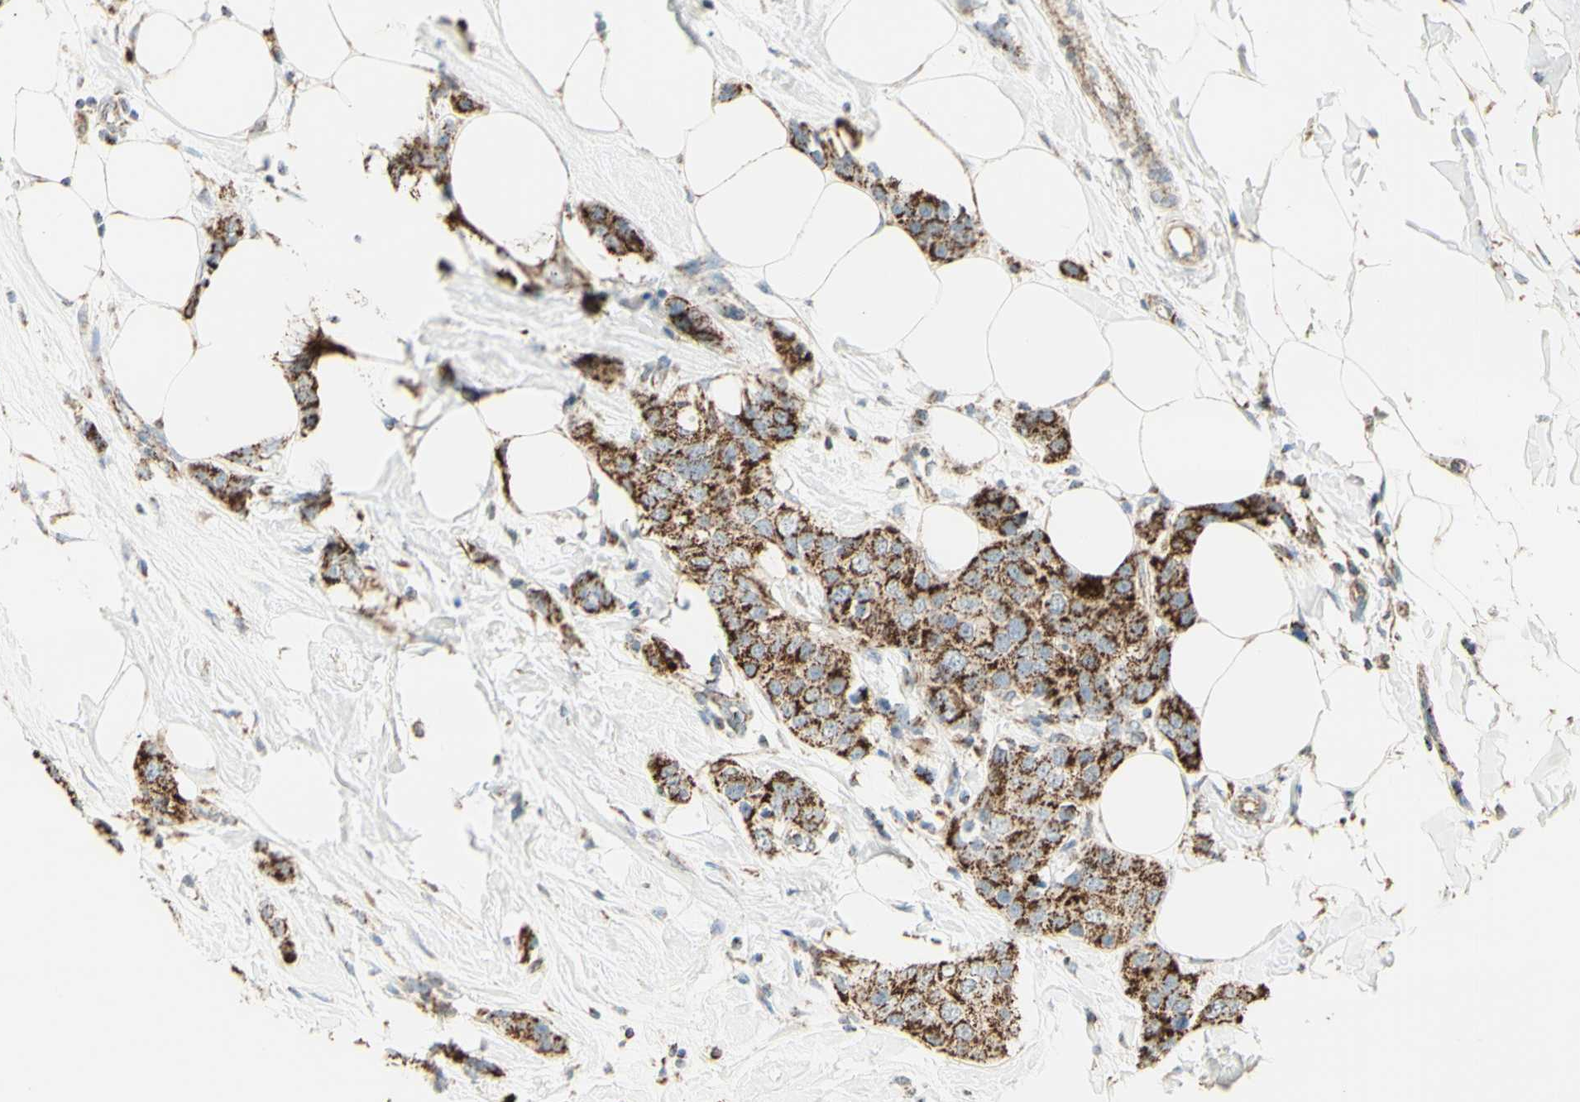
{"staining": {"intensity": "strong", "quantity": ">75%", "location": "cytoplasmic/membranous"}, "tissue": "breast cancer", "cell_type": "Tumor cells", "image_type": "cancer", "snomed": [{"axis": "morphology", "description": "Normal tissue, NOS"}, {"axis": "morphology", "description": "Duct carcinoma"}, {"axis": "topography", "description": "Breast"}], "caption": "This is an image of immunohistochemistry (IHC) staining of breast invasive ductal carcinoma, which shows strong expression in the cytoplasmic/membranous of tumor cells.", "gene": "LETM1", "patient": {"sex": "female", "age": 50}}